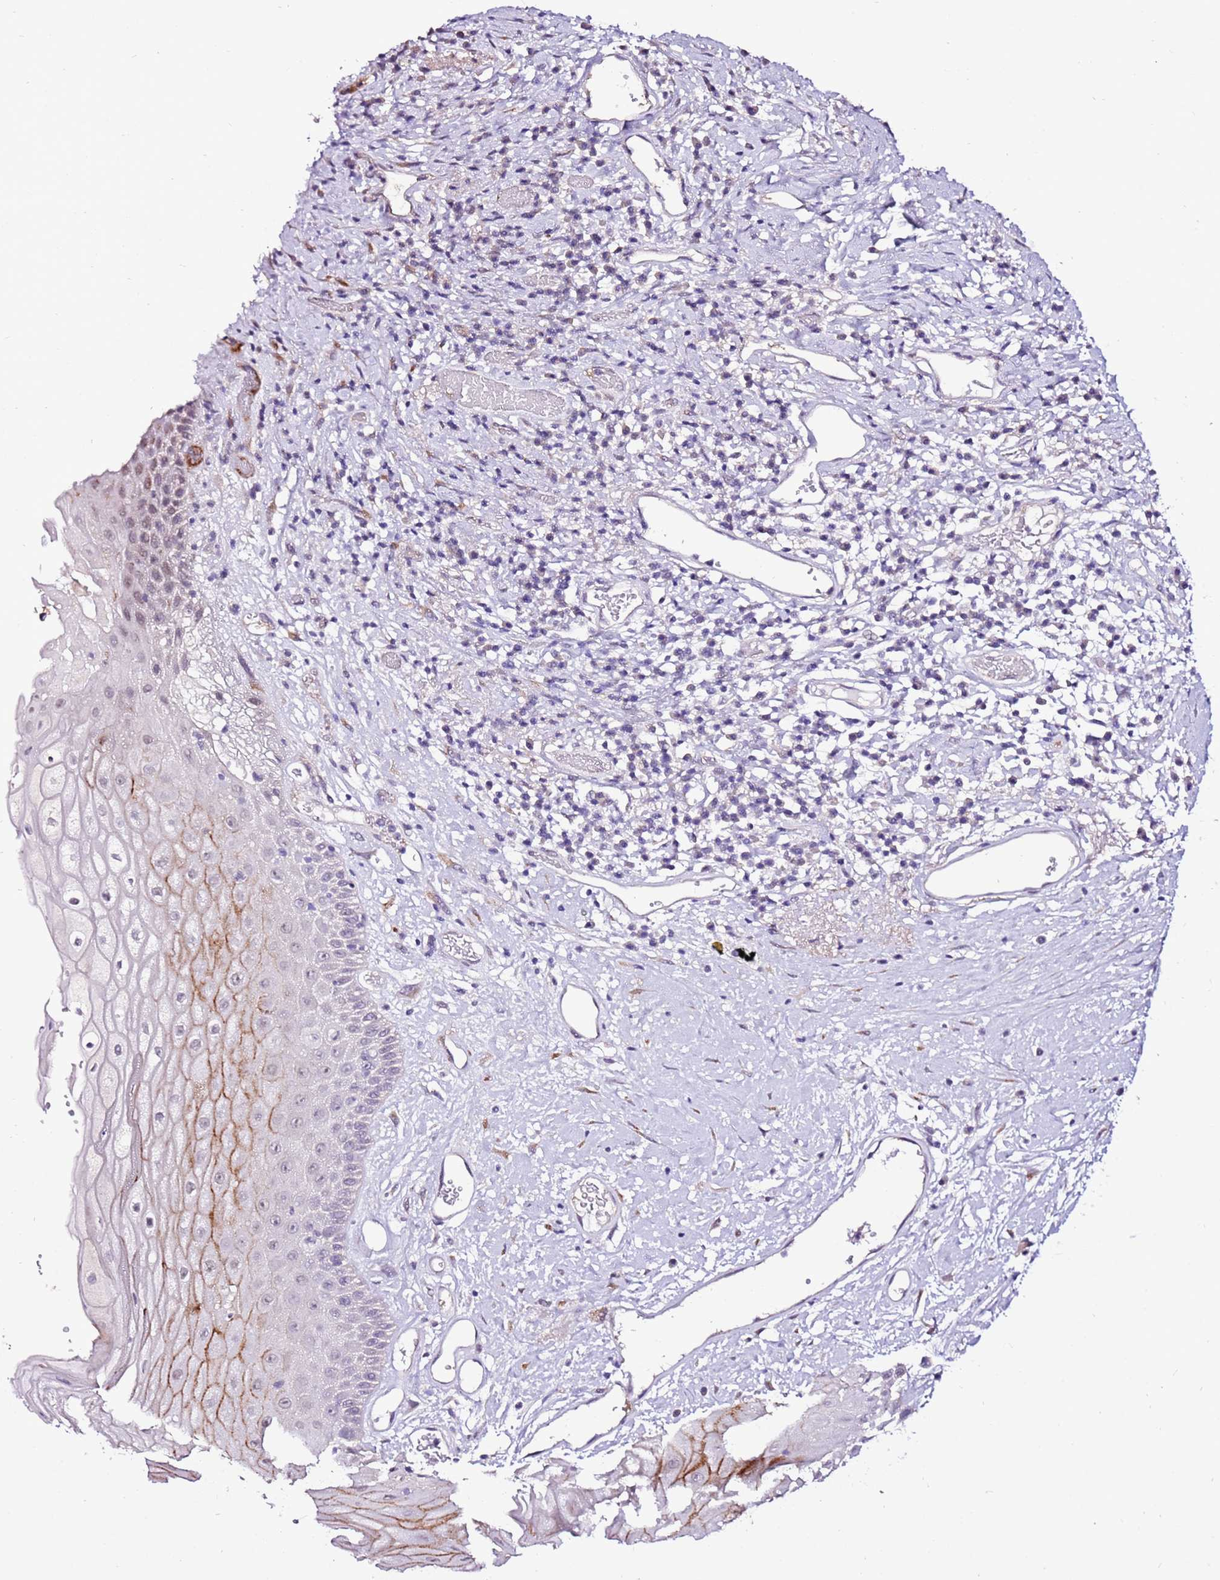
{"staining": {"intensity": "moderate", "quantity": "<25%", "location": "cytoplasmic/membranous"}, "tissue": "oral mucosa", "cell_type": "Squamous epithelial cells", "image_type": "normal", "snomed": [{"axis": "morphology", "description": "Normal tissue, NOS"}, {"axis": "topography", "description": "Oral tissue"}], "caption": "High-power microscopy captured an immunohistochemistry (IHC) micrograph of benign oral mucosa, revealing moderate cytoplasmic/membranous staining in about <25% of squamous epithelial cells. Nuclei are stained in blue.", "gene": "ART5", "patient": {"sex": "female", "age": 76}}